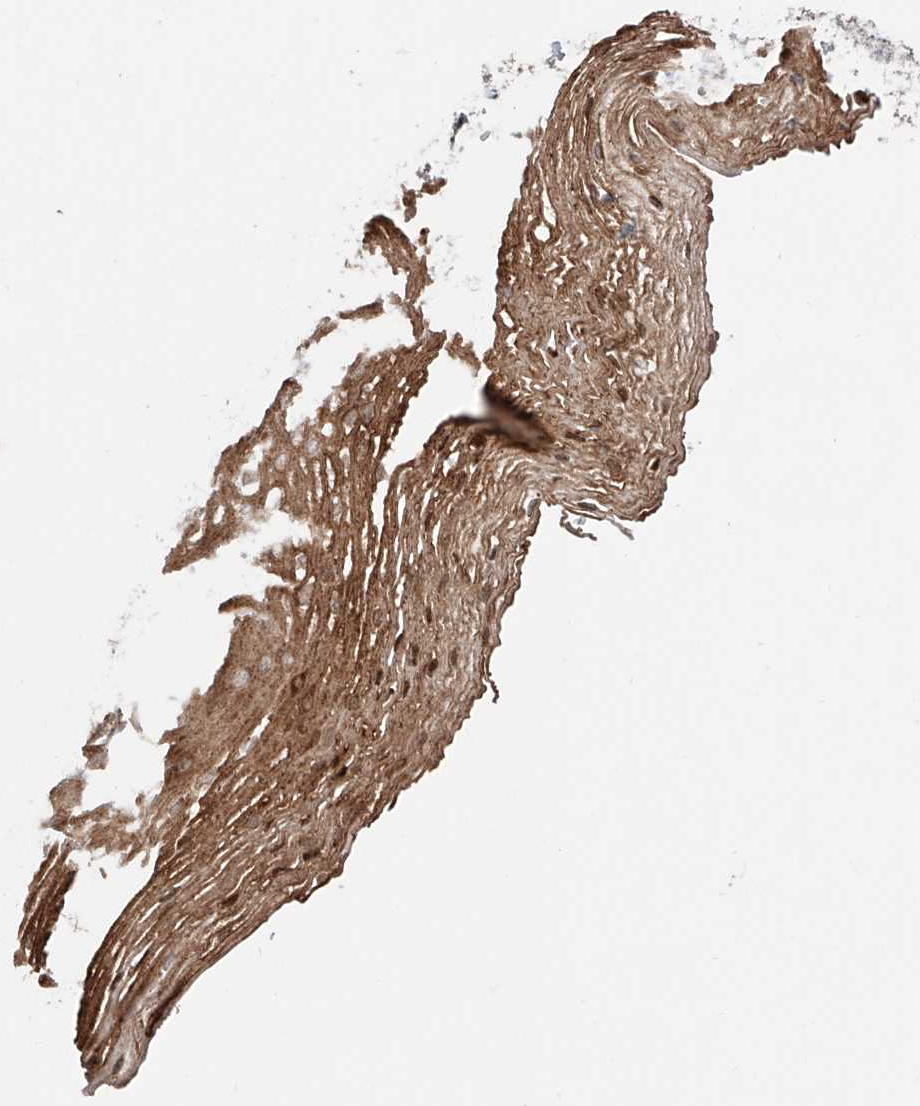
{"staining": {"intensity": "moderate", "quantity": ">75%", "location": "cytoplasmic/membranous,nuclear"}, "tissue": "esophagus", "cell_type": "Squamous epithelial cells", "image_type": "normal", "snomed": [{"axis": "morphology", "description": "Normal tissue, NOS"}, {"axis": "topography", "description": "Esophagus"}], "caption": "Immunohistochemical staining of benign esophagus reveals >75% levels of moderate cytoplasmic/membranous,nuclear protein staining in about >75% of squamous epithelial cells.", "gene": "MOSPD1", "patient": {"sex": "female", "age": 66}}